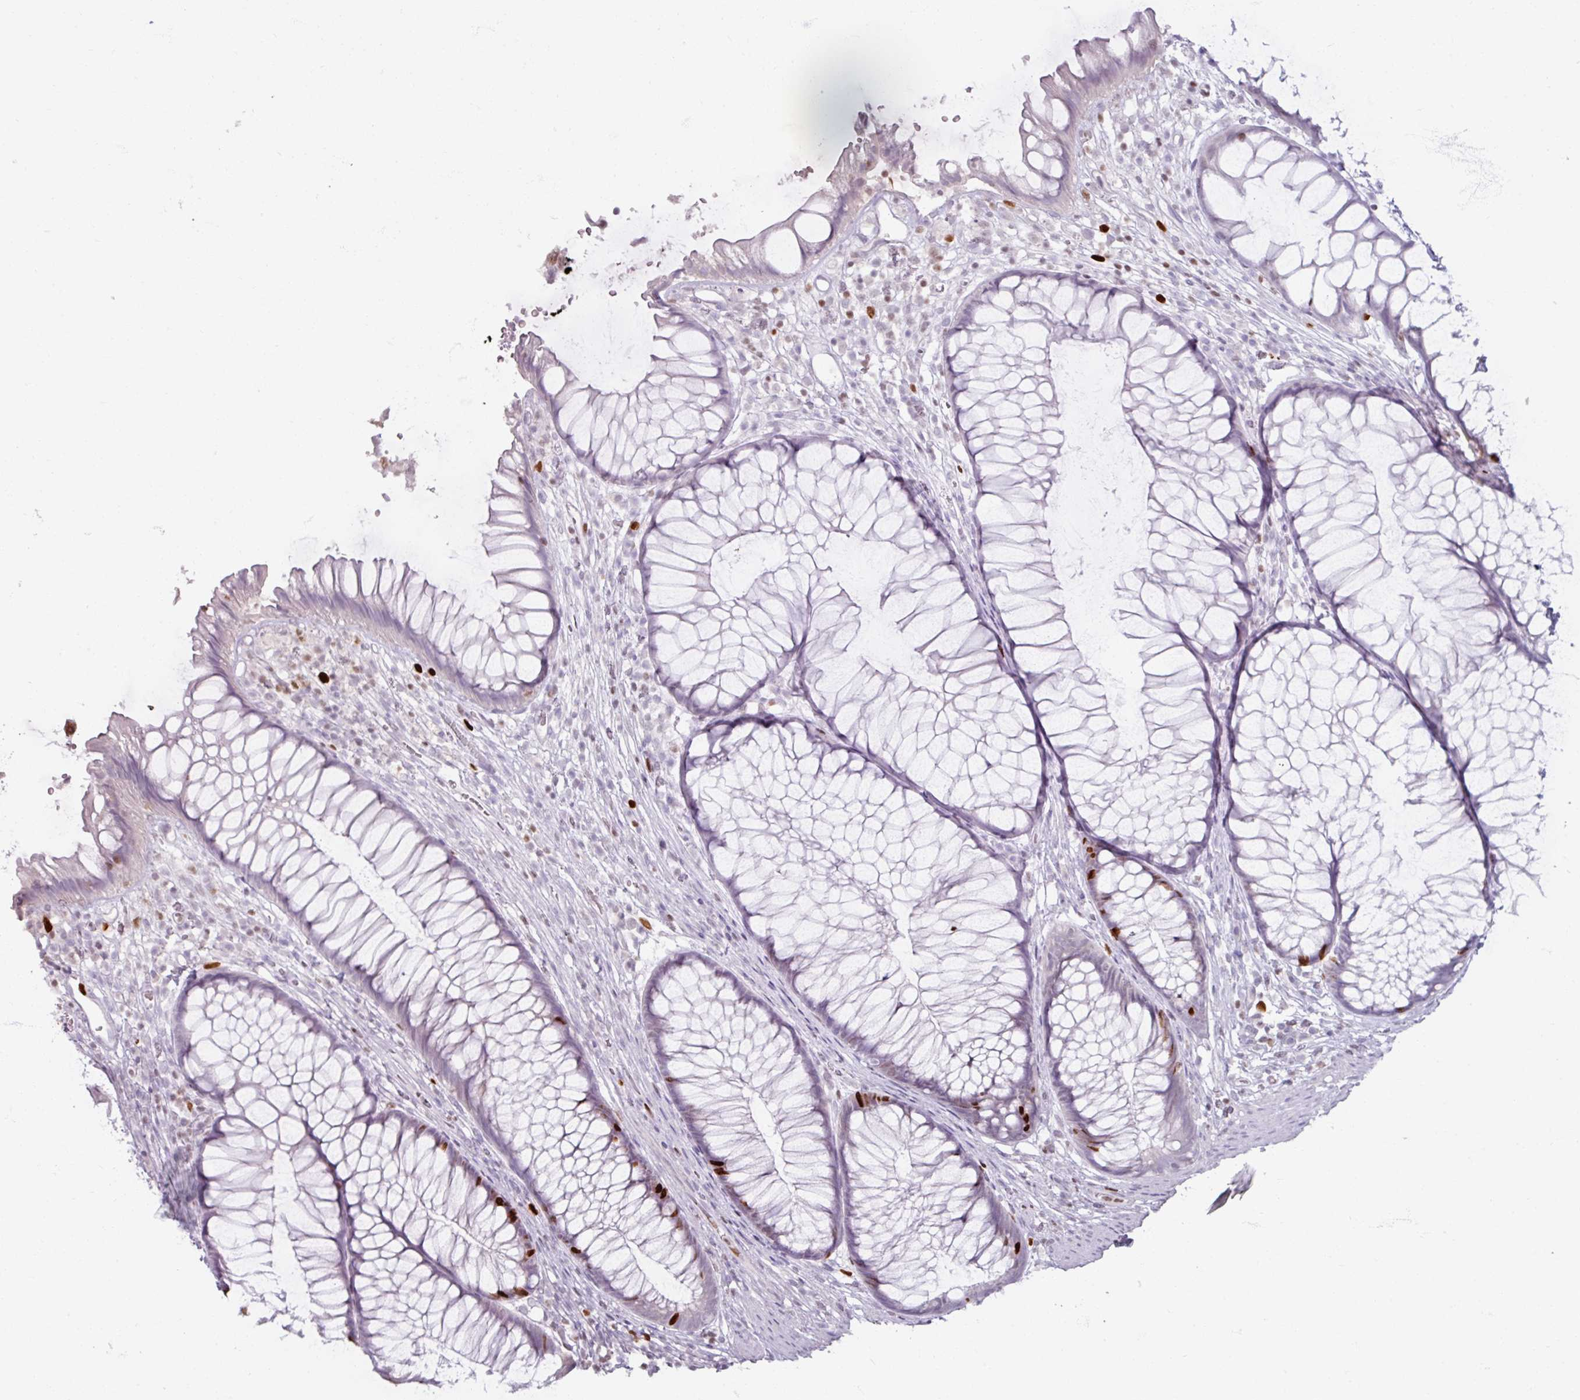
{"staining": {"intensity": "strong", "quantity": "<25%", "location": "nuclear"}, "tissue": "rectum", "cell_type": "Glandular cells", "image_type": "normal", "snomed": [{"axis": "morphology", "description": "Normal tissue, NOS"}, {"axis": "topography", "description": "Smooth muscle"}, {"axis": "topography", "description": "Rectum"}], "caption": "Immunohistochemistry (IHC) histopathology image of normal human rectum stained for a protein (brown), which demonstrates medium levels of strong nuclear staining in approximately <25% of glandular cells.", "gene": "ATAD2", "patient": {"sex": "male", "age": 53}}